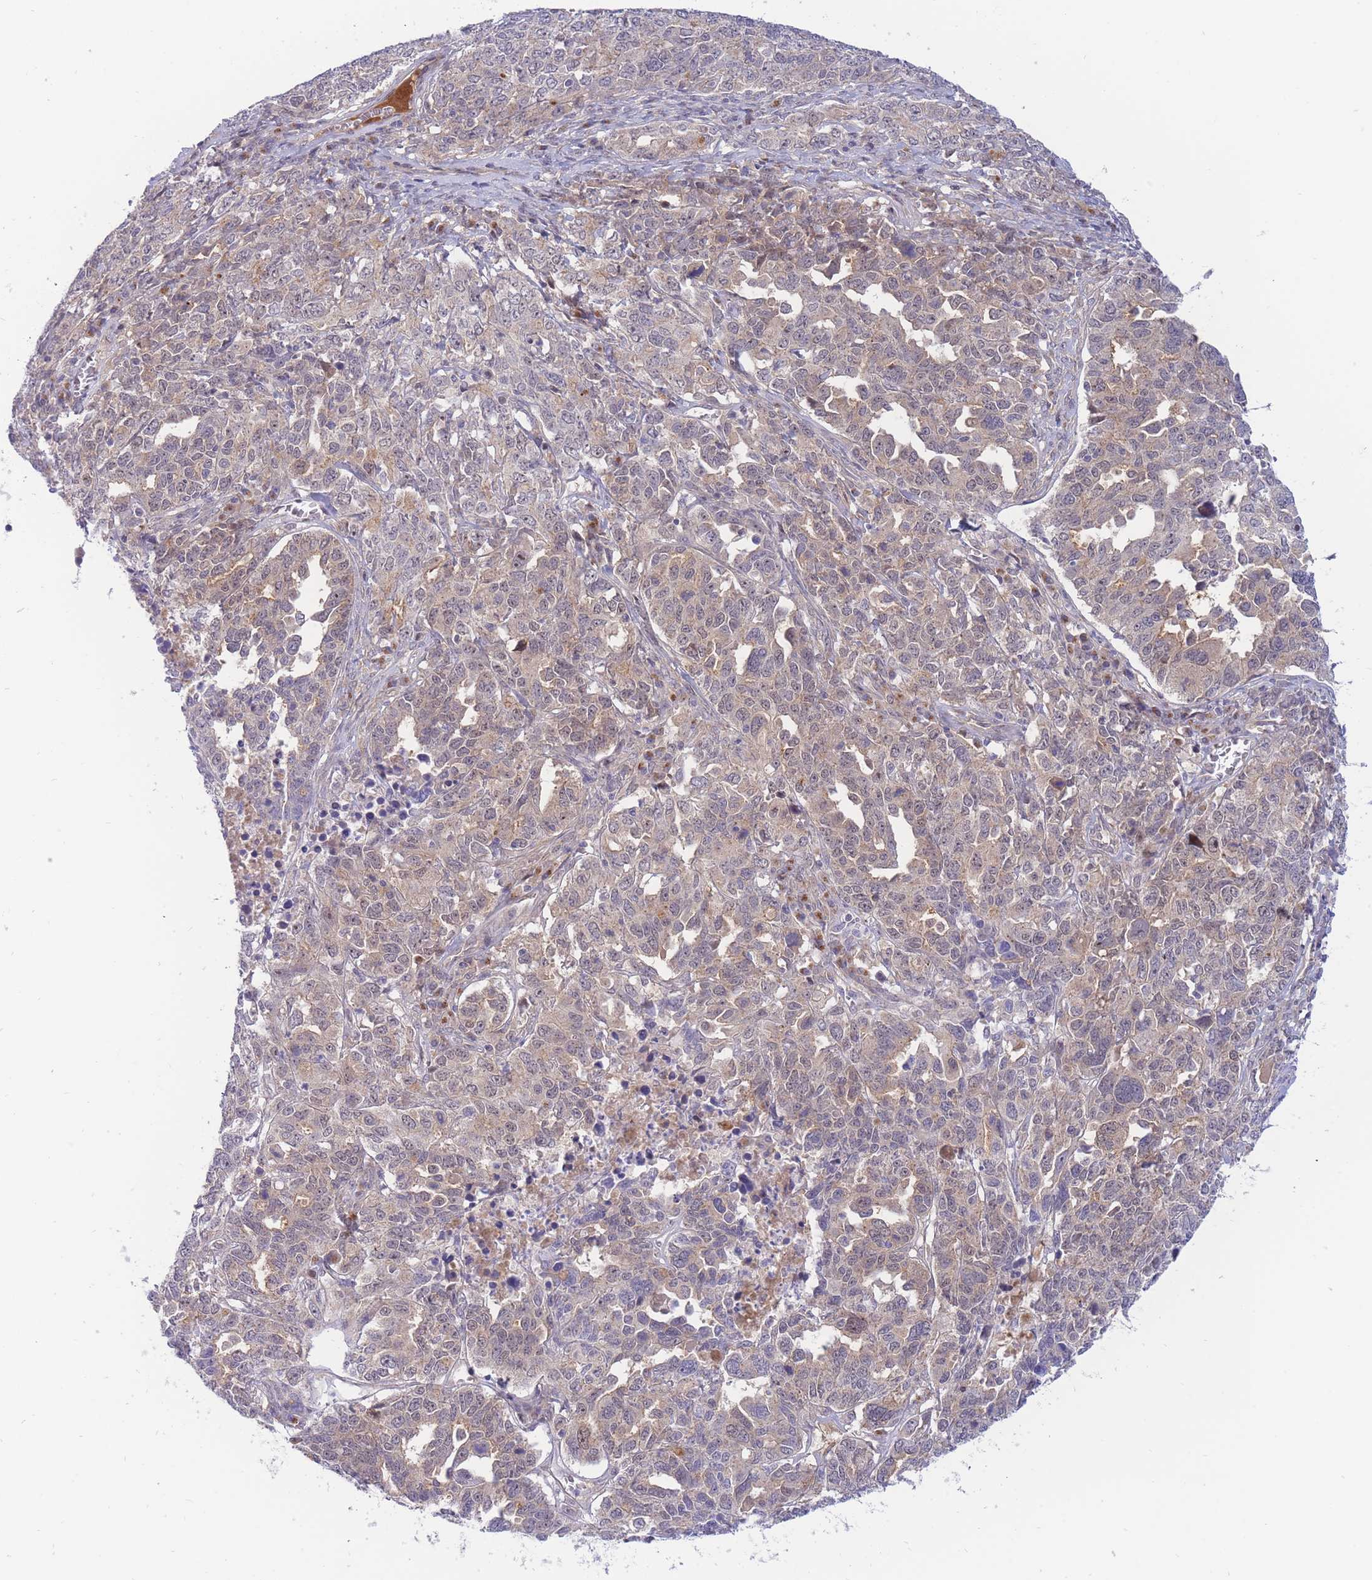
{"staining": {"intensity": "negative", "quantity": "none", "location": "none"}, "tissue": "ovarian cancer", "cell_type": "Tumor cells", "image_type": "cancer", "snomed": [{"axis": "morphology", "description": "Carcinoma, endometroid"}, {"axis": "topography", "description": "Ovary"}], "caption": "There is no significant positivity in tumor cells of ovarian cancer (endometroid carcinoma).", "gene": "APOL4", "patient": {"sex": "female", "age": 62}}